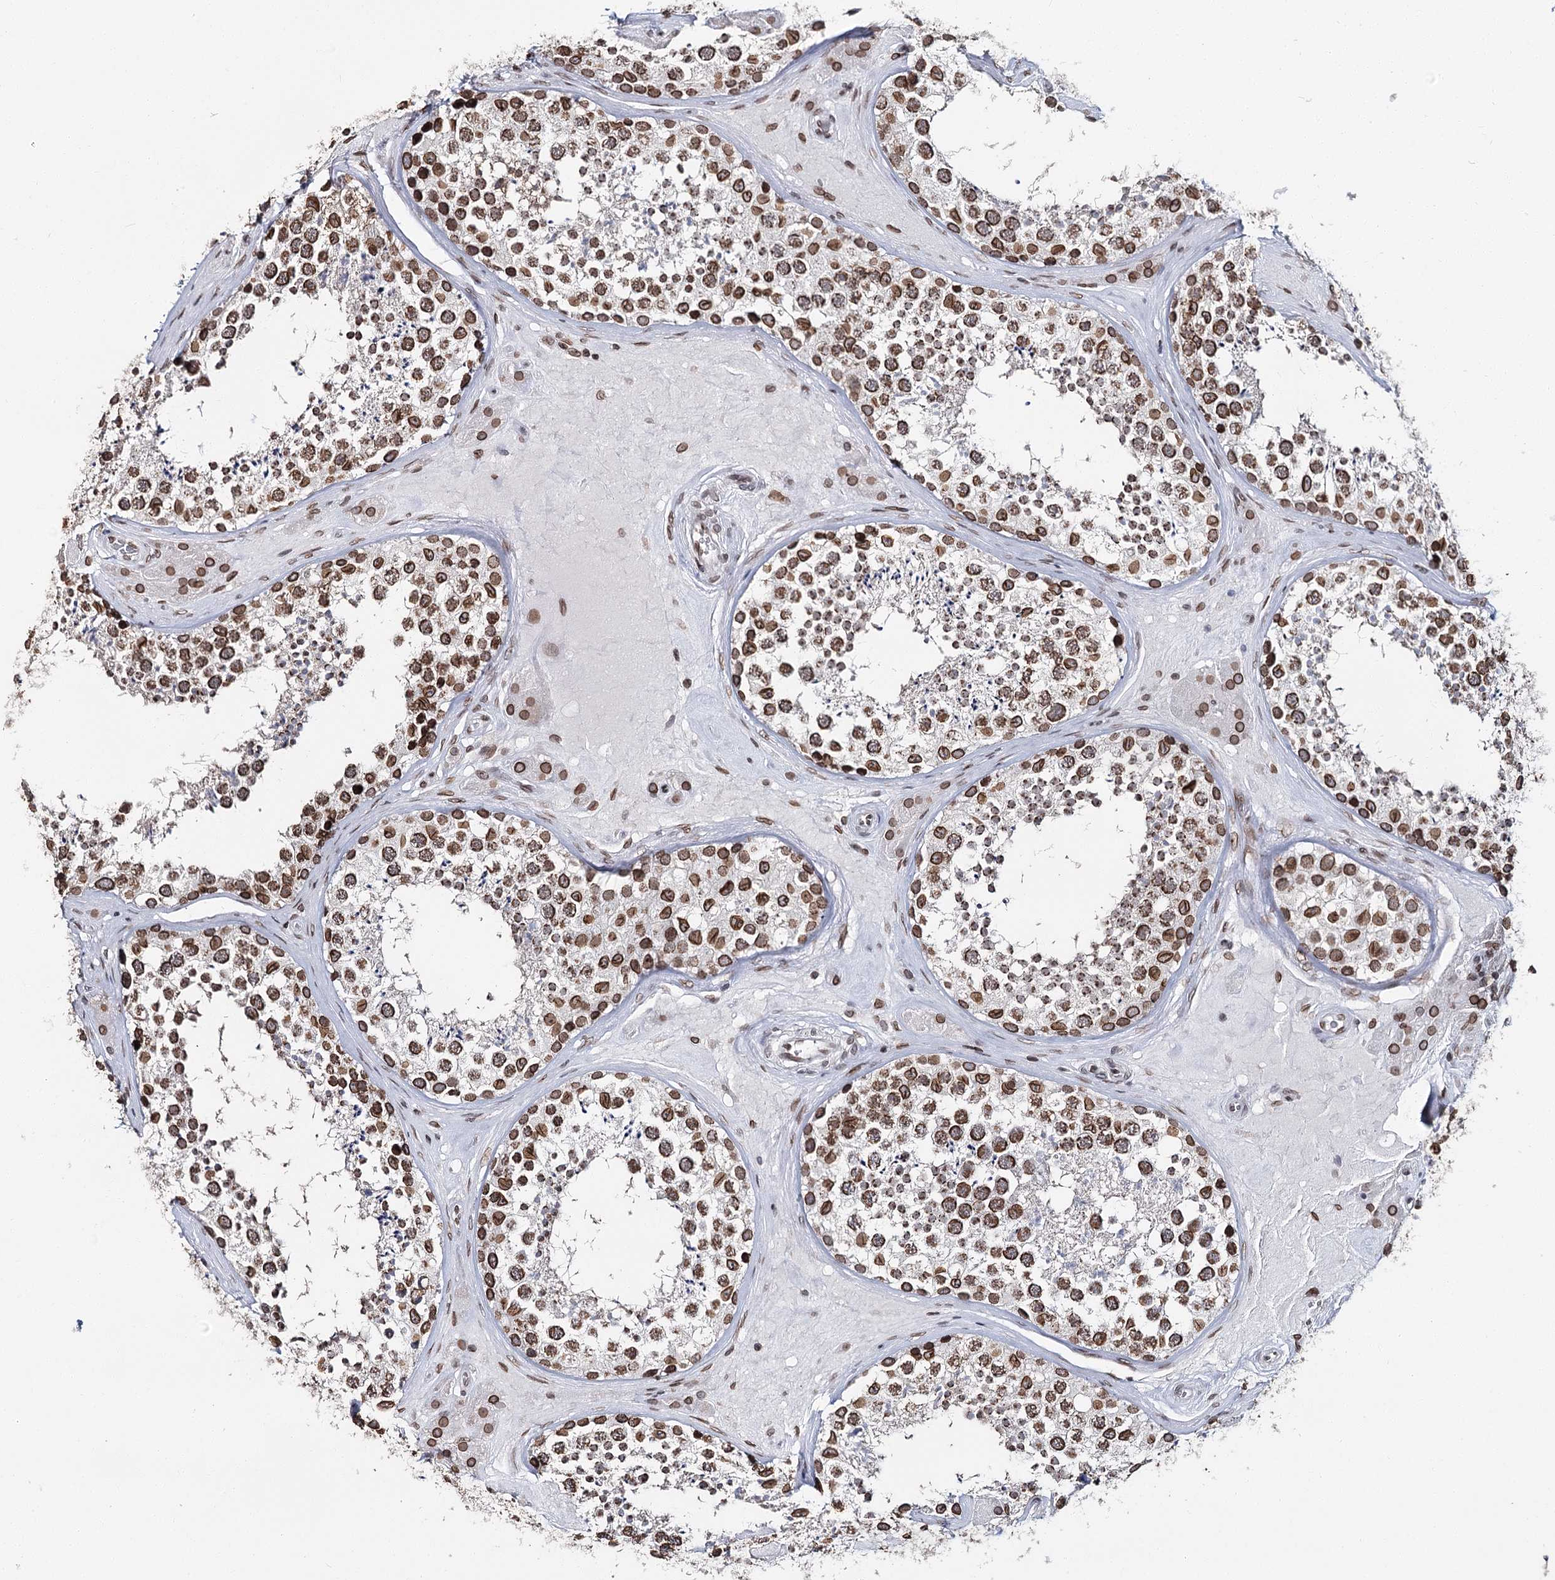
{"staining": {"intensity": "moderate", "quantity": ">75%", "location": "cytoplasmic/membranous,nuclear"}, "tissue": "testis", "cell_type": "Cells in seminiferous ducts", "image_type": "normal", "snomed": [{"axis": "morphology", "description": "Normal tissue, NOS"}, {"axis": "topography", "description": "Testis"}], "caption": "Protein staining shows moderate cytoplasmic/membranous,nuclear staining in approximately >75% of cells in seminiferous ducts in normal testis. Using DAB (3,3'-diaminobenzidine) (brown) and hematoxylin (blue) stains, captured at high magnification using brightfield microscopy.", "gene": "KIAA0930", "patient": {"sex": "male", "age": 46}}